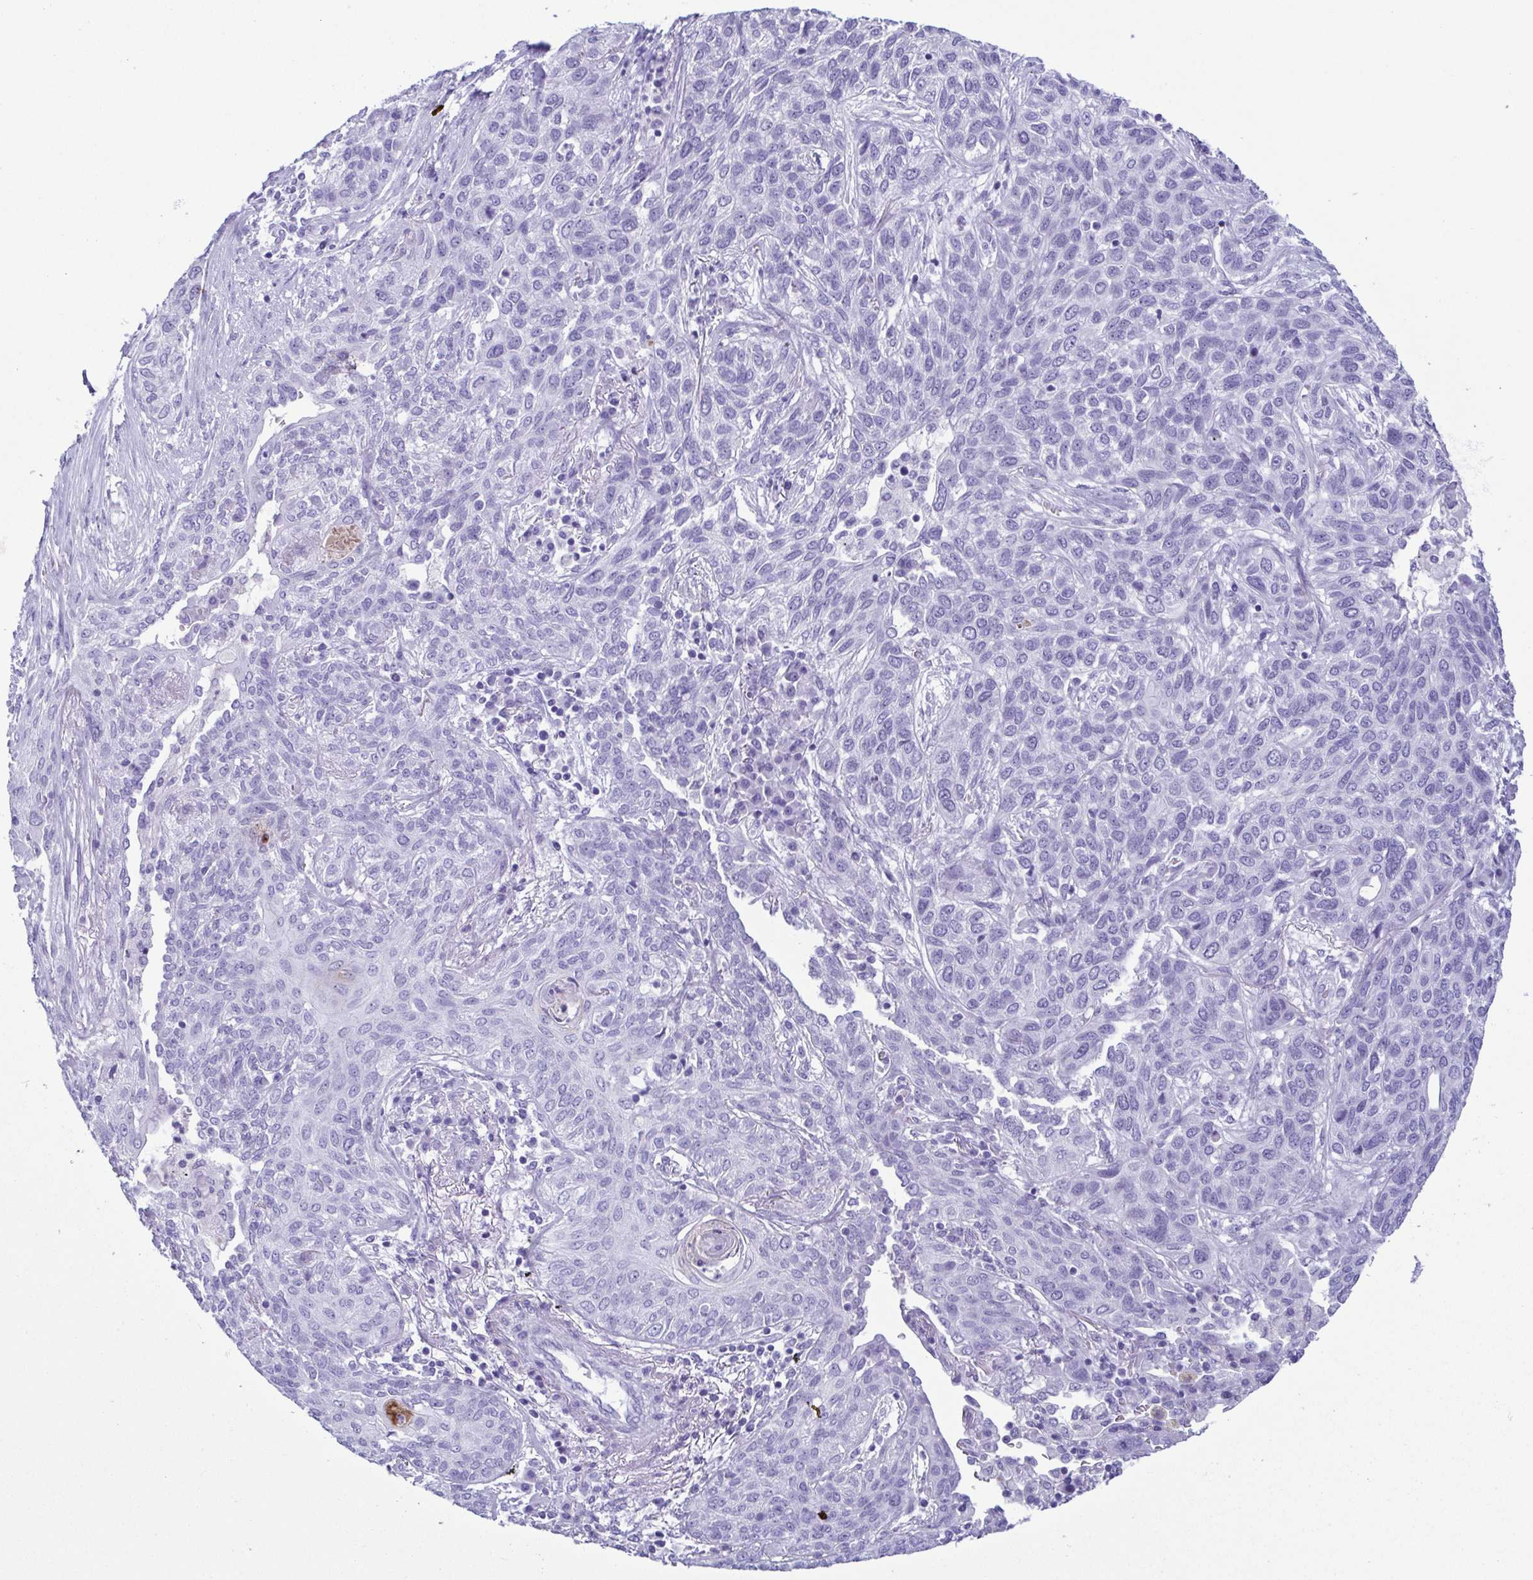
{"staining": {"intensity": "negative", "quantity": "none", "location": "none"}, "tissue": "lung cancer", "cell_type": "Tumor cells", "image_type": "cancer", "snomed": [{"axis": "morphology", "description": "Squamous cell carcinoma, NOS"}, {"axis": "topography", "description": "Lung"}], "caption": "IHC histopathology image of human squamous cell carcinoma (lung) stained for a protein (brown), which reveals no positivity in tumor cells.", "gene": "LTF", "patient": {"sex": "female", "age": 70}}